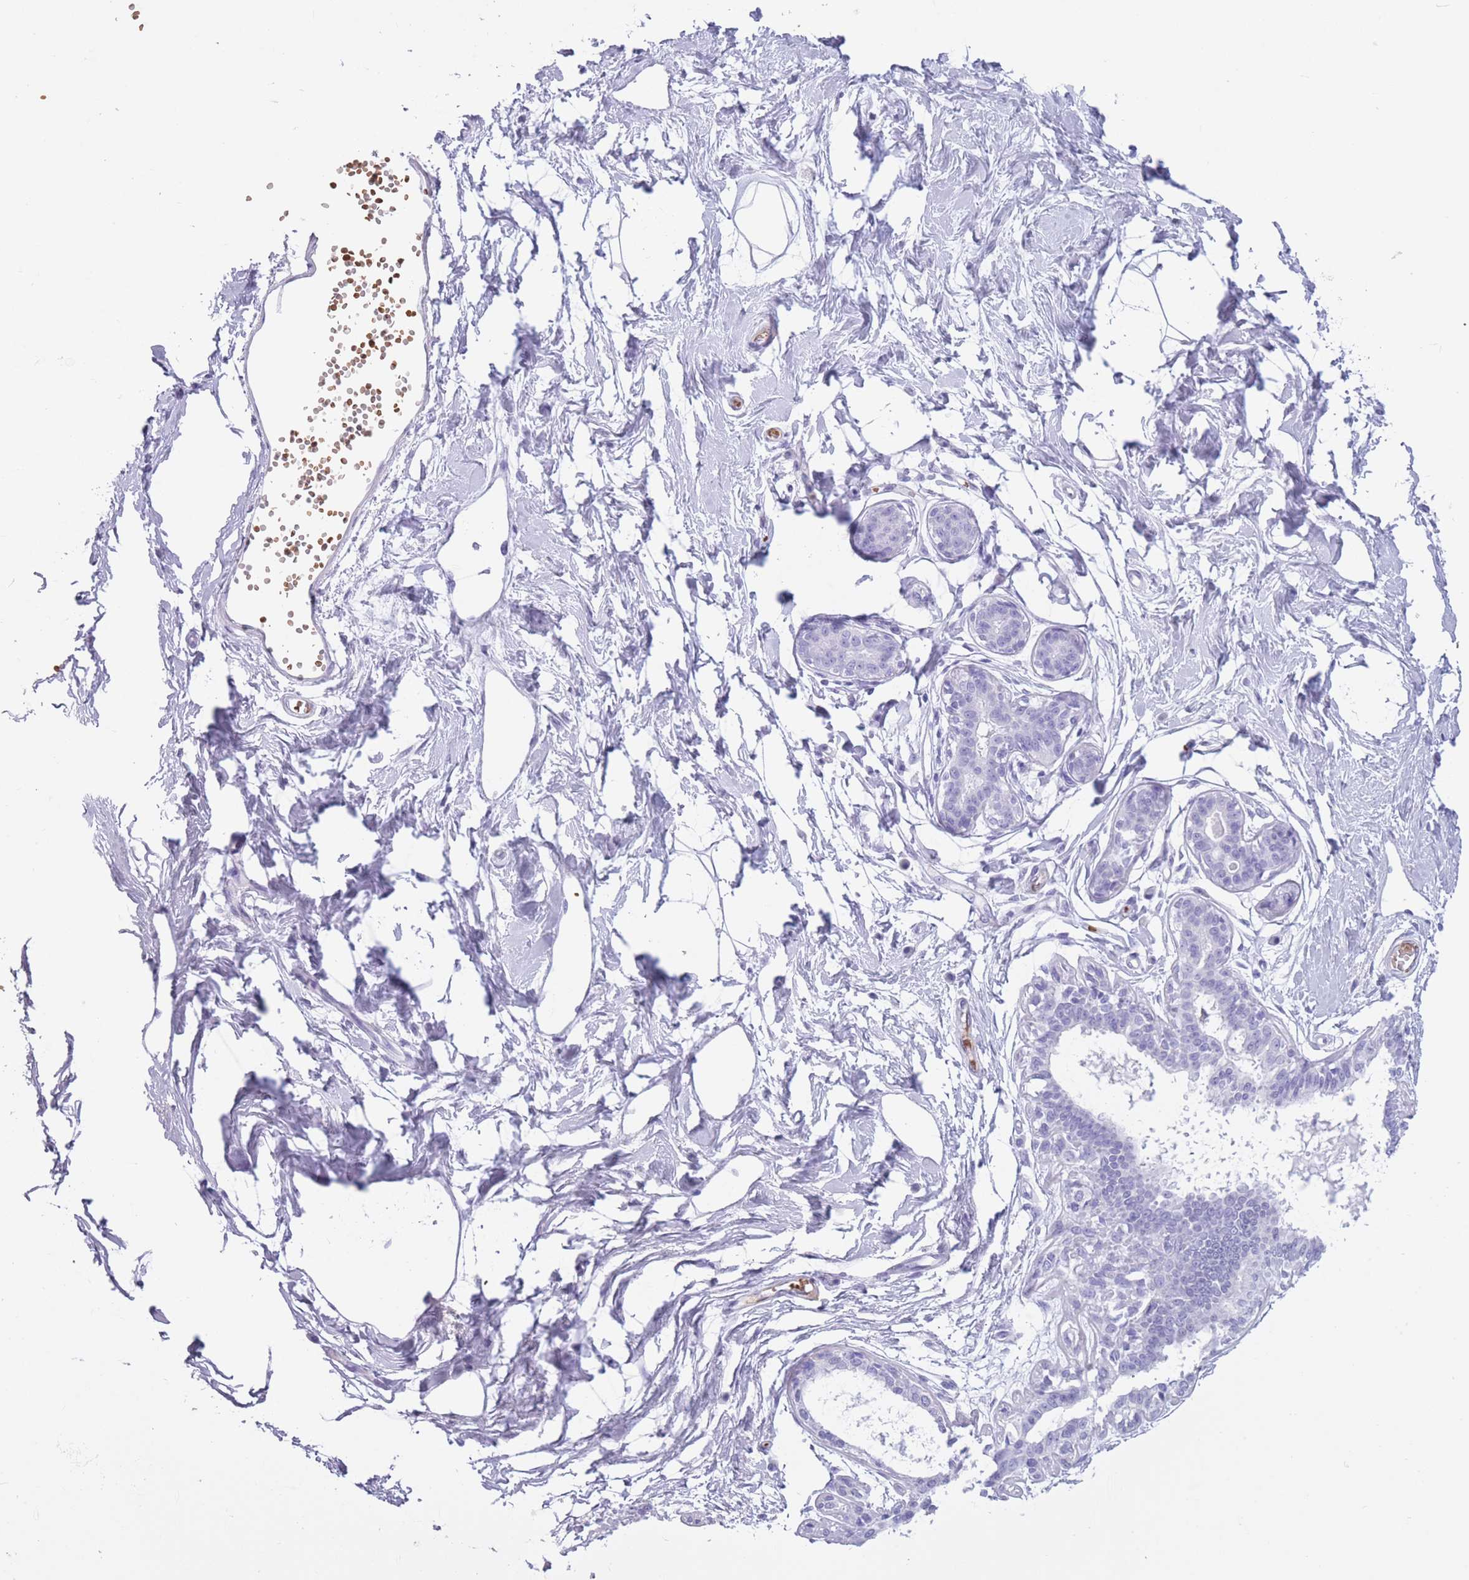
{"staining": {"intensity": "negative", "quantity": "none", "location": "none"}, "tissue": "breast", "cell_type": "Adipocytes", "image_type": "normal", "snomed": [{"axis": "morphology", "description": "Normal tissue, NOS"}, {"axis": "topography", "description": "Breast"}], "caption": "A micrograph of breast stained for a protein displays no brown staining in adipocytes. (Immunohistochemistry (ihc), brightfield microscopy, high magnification).", "gene": "OR7C1", "patient": {"sex": "female", "age": 45}}